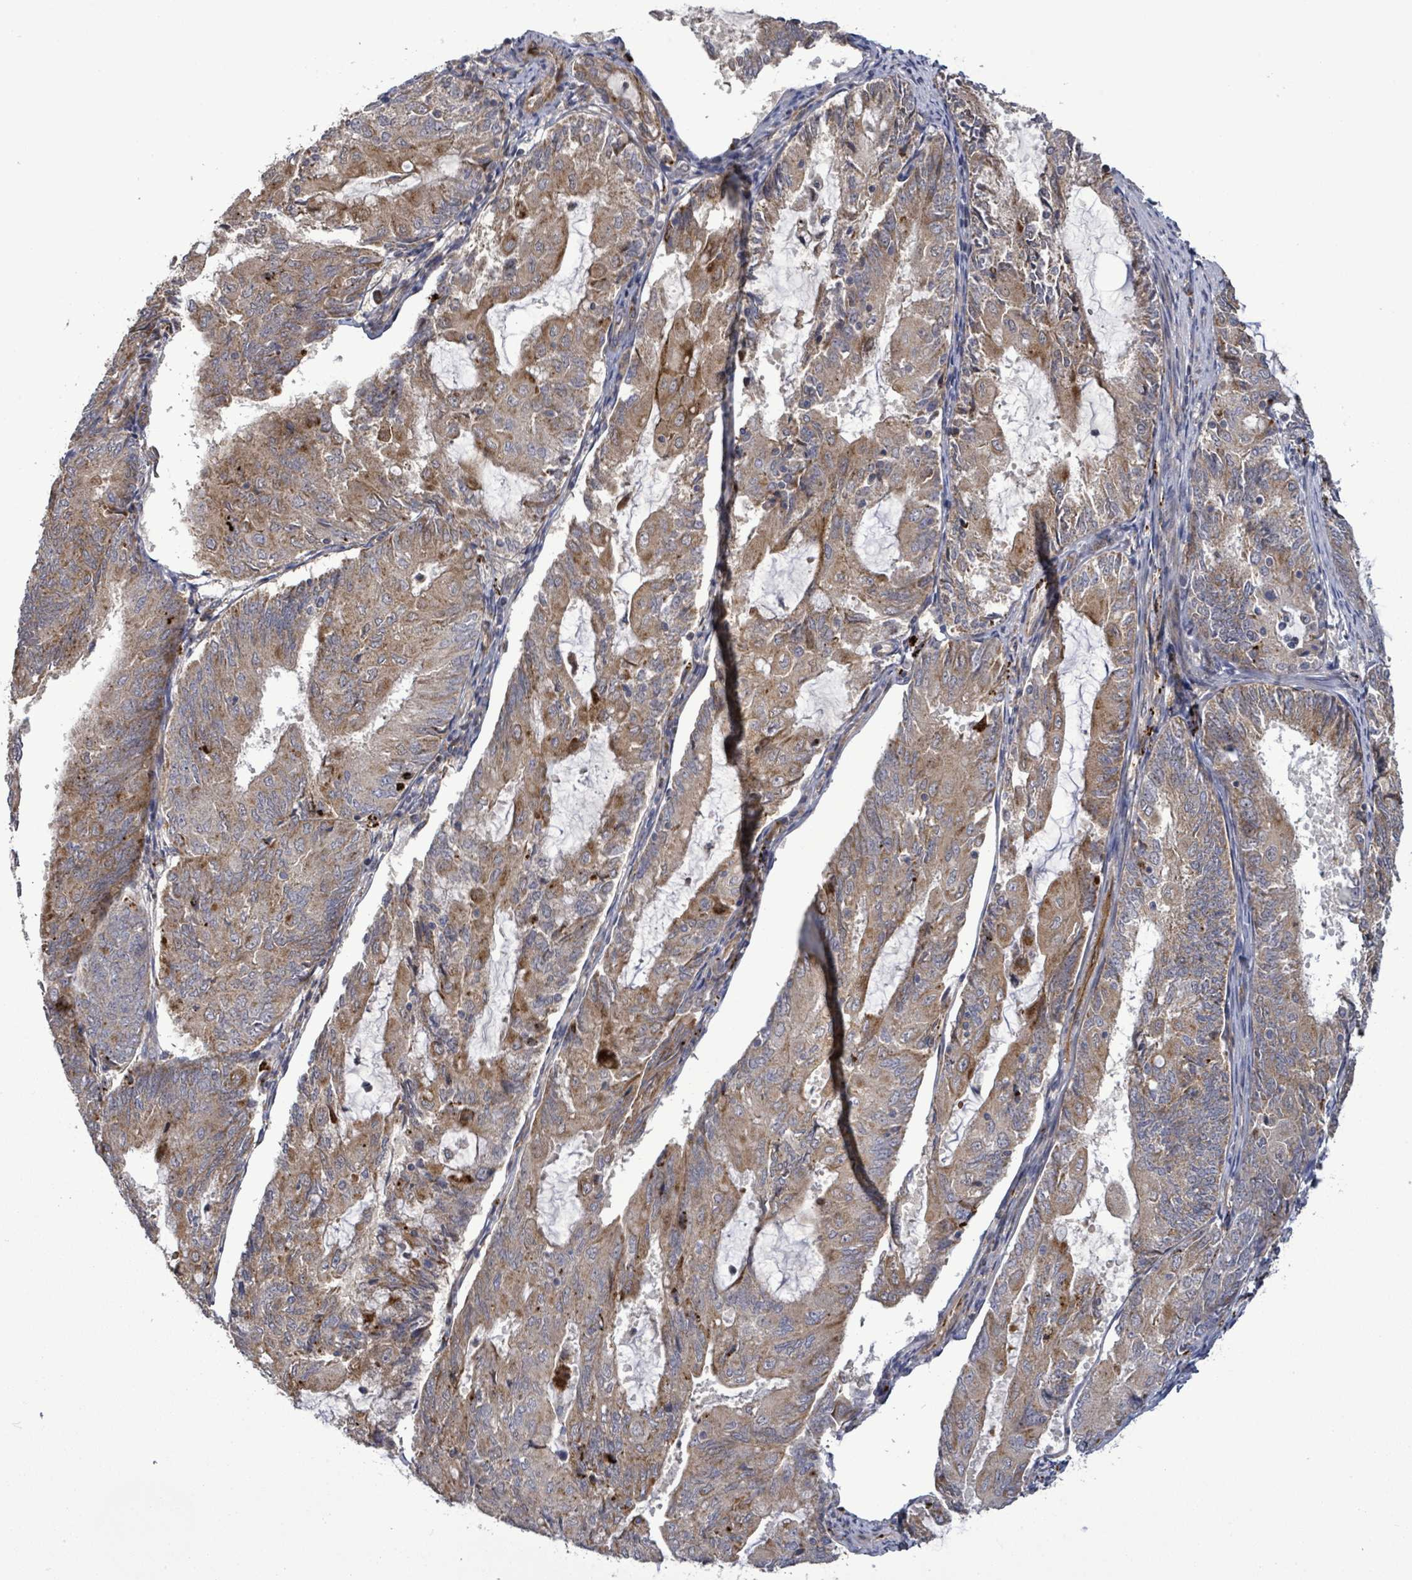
{"staining": {"intensity": "moderate", "quantity": ">75%", "location": "cytoplasmic/membranous"}, "tissue": "endometrial cancer", "cell_type": "Tumor cells", "image_type": "cancer", "snomed": [{"axis": "morphology", "description": "Adenocarcinoma, NOS"}, {"axis": "topography", "description": "Endometrium"}], "caption": "Protein positivity by IHC demonstrates moderate cytoplasmic/membranous staining in about >75% of tumor cells in endometrial adenocarcinoma. (DAB (3,3'-diaminobenzidine) IHC, brown staining for protein, blue staining for nuclei).", "gene": "DIPK2A", "patient": {"sex": "female", "age": 81}}